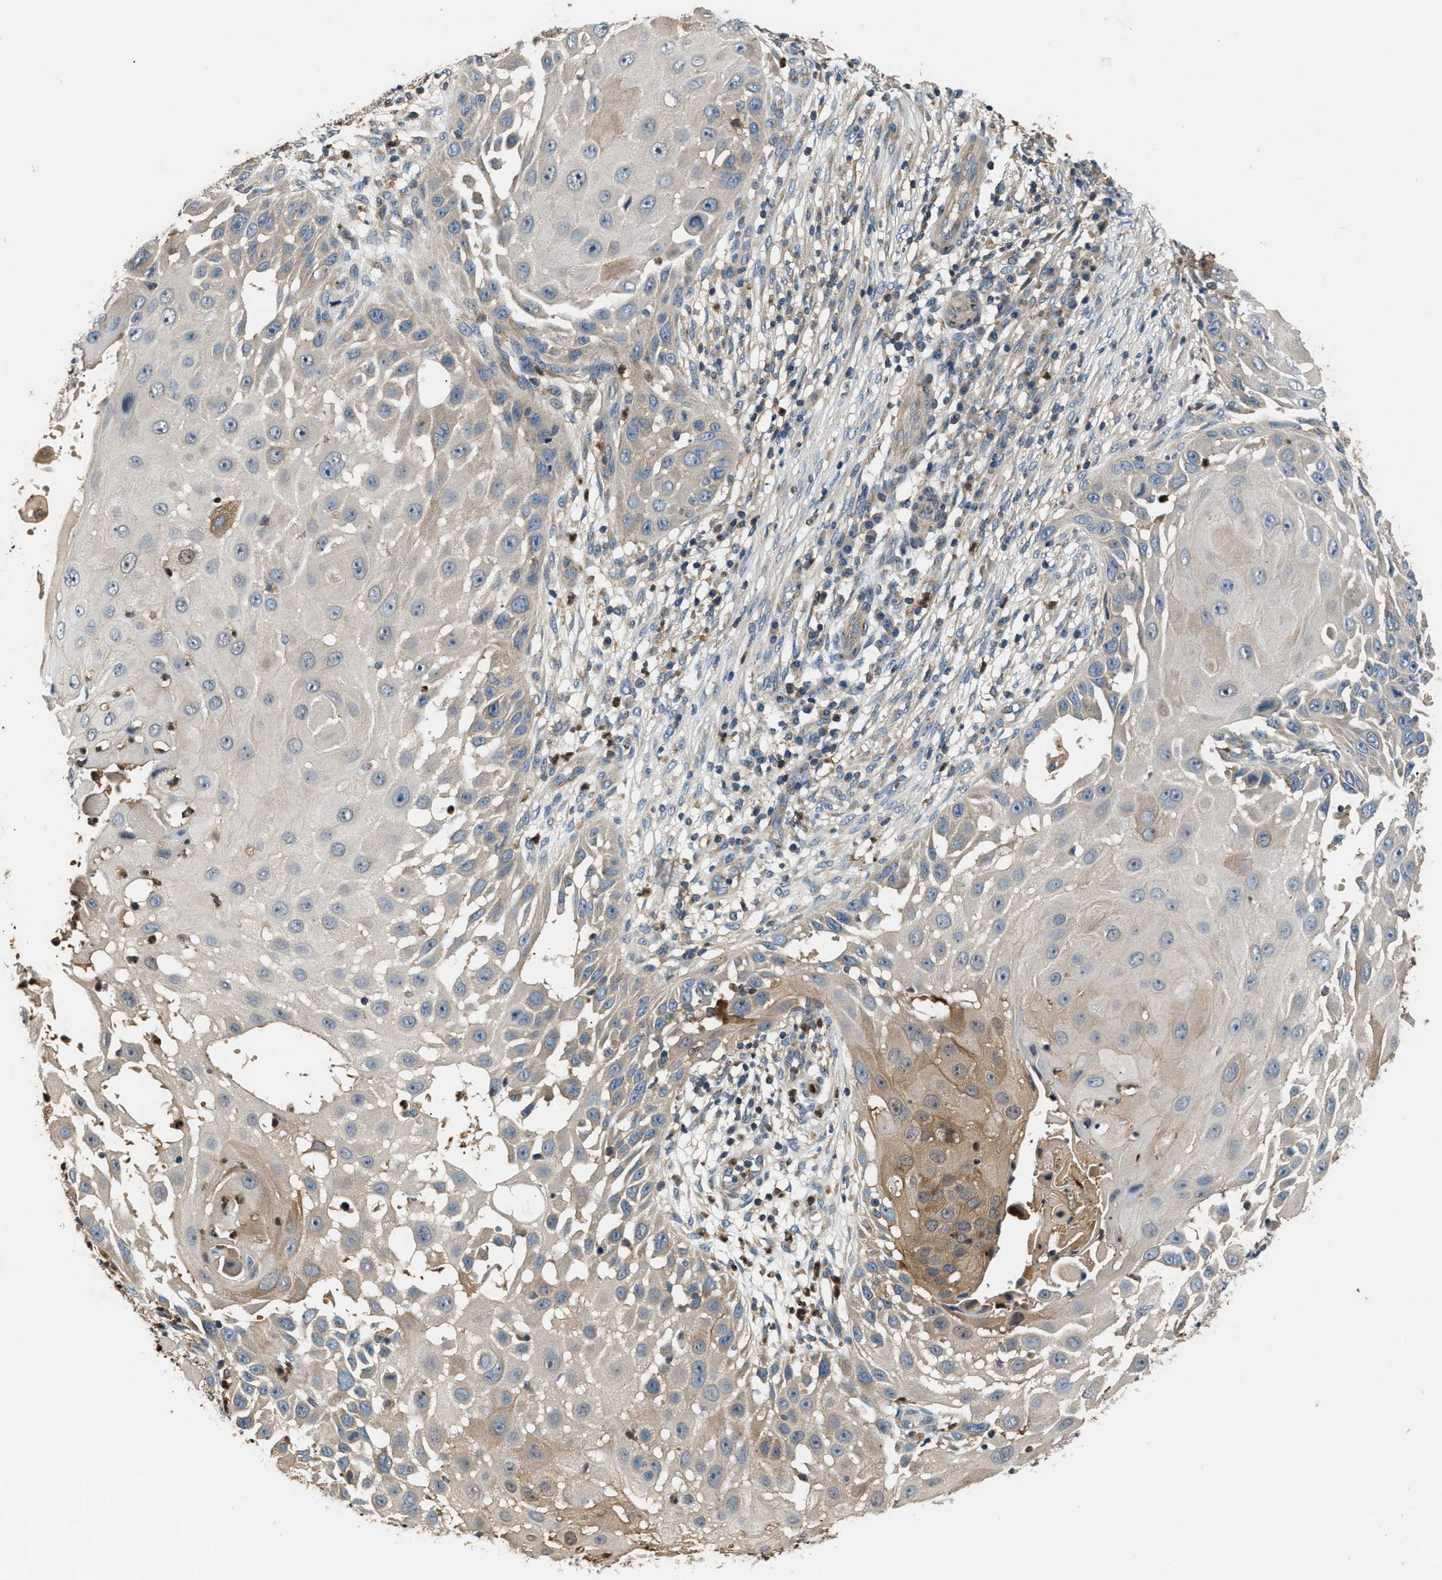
{"staining": {"intensity": "moderate", "quantity": "<25%", "location": "nuclear"}, "tissue": "skin cancer", "cell_type": "Tumor cells", "image_type": "cancer", "snomed": [{"axis": "morphology", "description": "Squamous cell carcinoma, NOS"}, {"axis": "topography", "description": "Skin"}], "caption": "Moderate nuclear expression is identified in approximately <25% of tumor cells in squamous cell carcinoma (skin). The staining is performed using DAB (3,3'-diaminobenzidine) brown chromogen to label protein expression. The nuclei are counter-stained blue using hematoxylin.", "gene": "CHUK", "patient": {"sex": "female", "age": 44}}